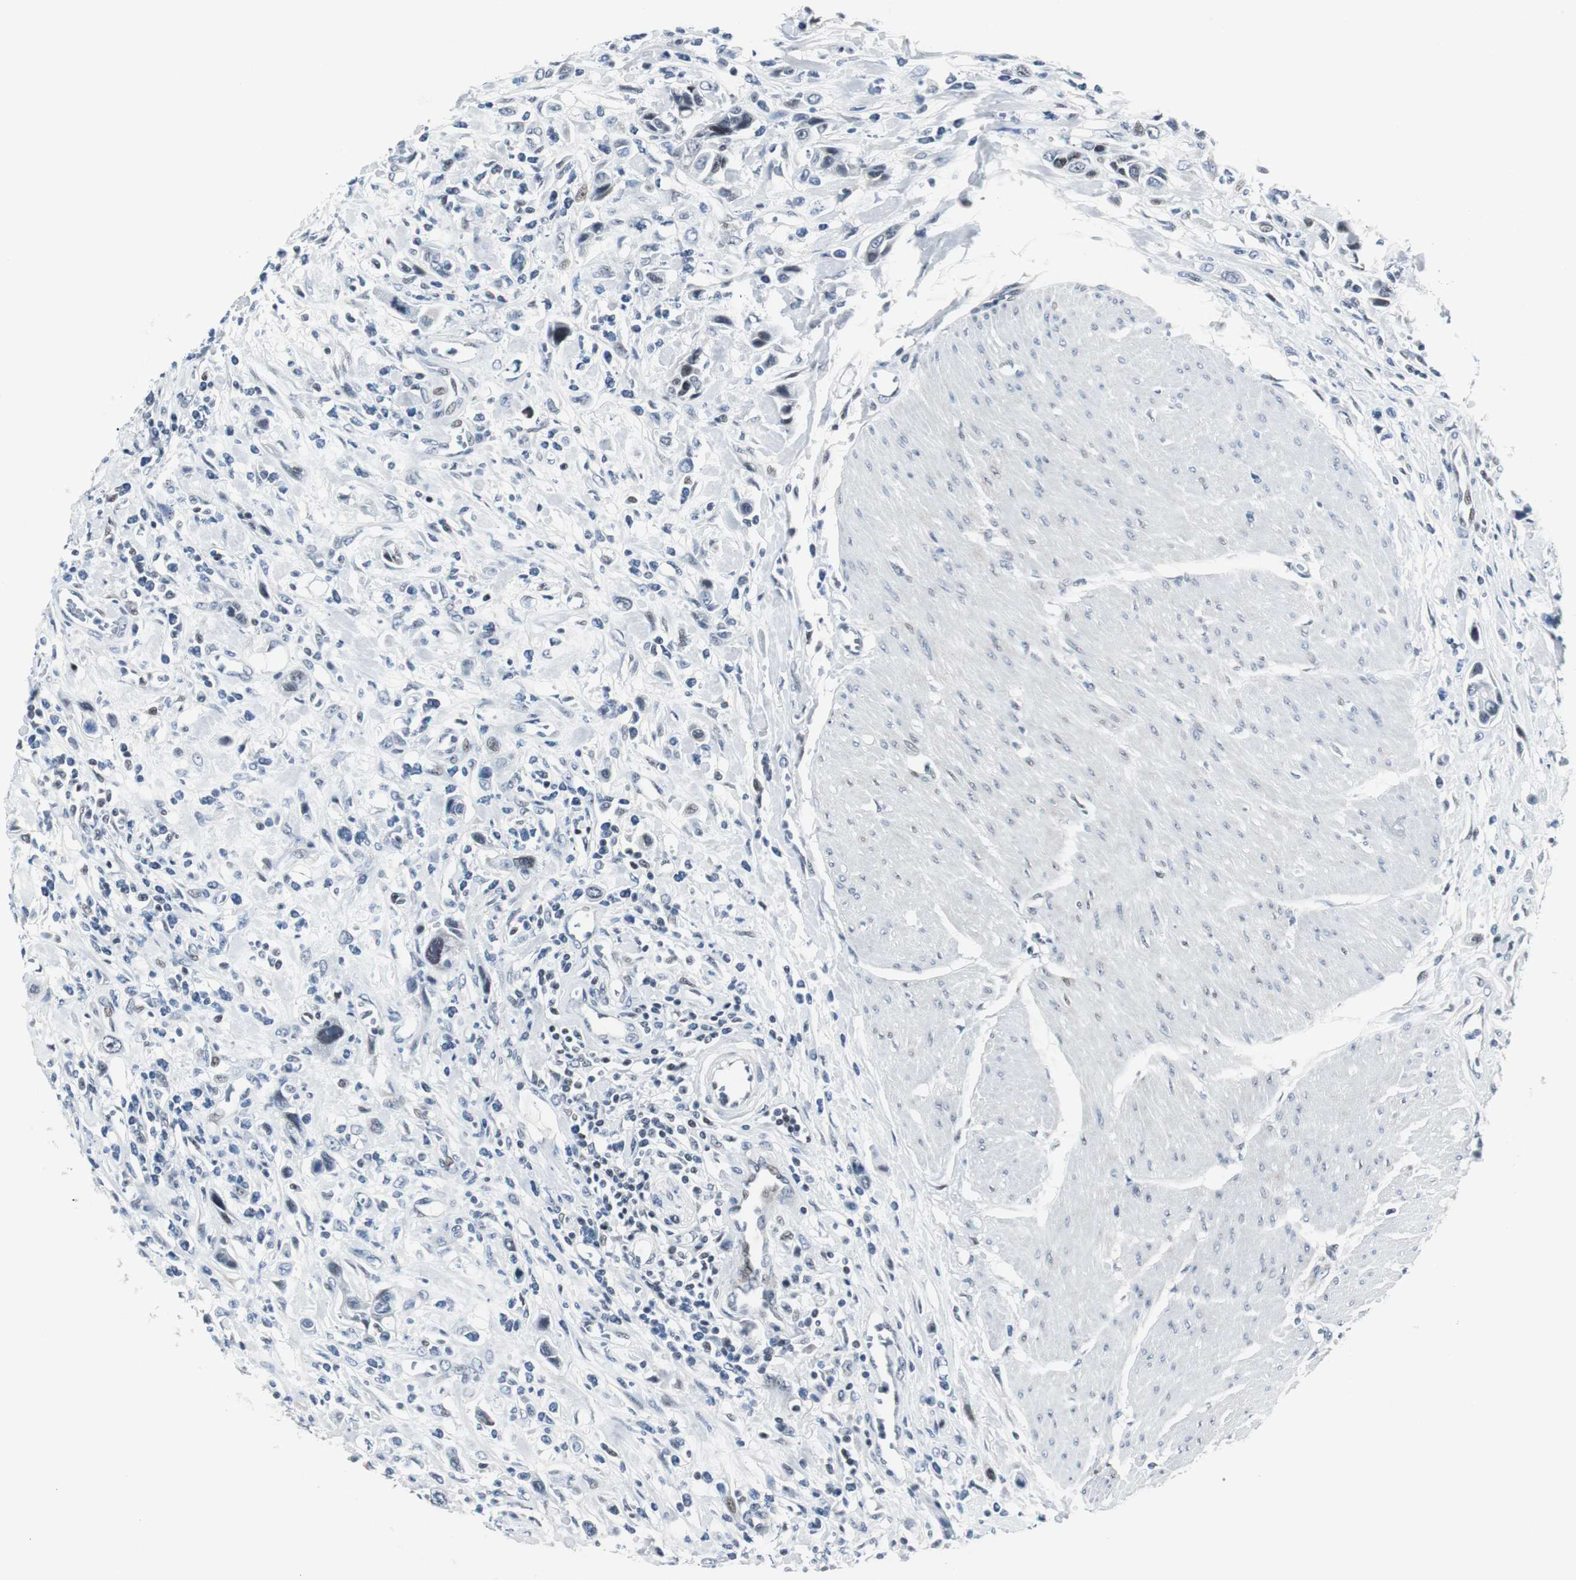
{"staining": {"intensity": "weak", "quantity": "<25%", "location": "nuclear"}, "tissue": "urothelial cancer", "cell_type": "Tumor cells", "image_type": "cancer", "snomed": [{"axis": "morphology", "description": "Urothelial carcinoma, High grade"}, {"axis": "topography", "description": "Urinary bladder"}], "caption": "Immunohistochemical staining of human urothelial cancer exhibits no significant positivity in tumor cells.", "gene": "MTA1", "patient": {"sex": "male", "age": 50}}